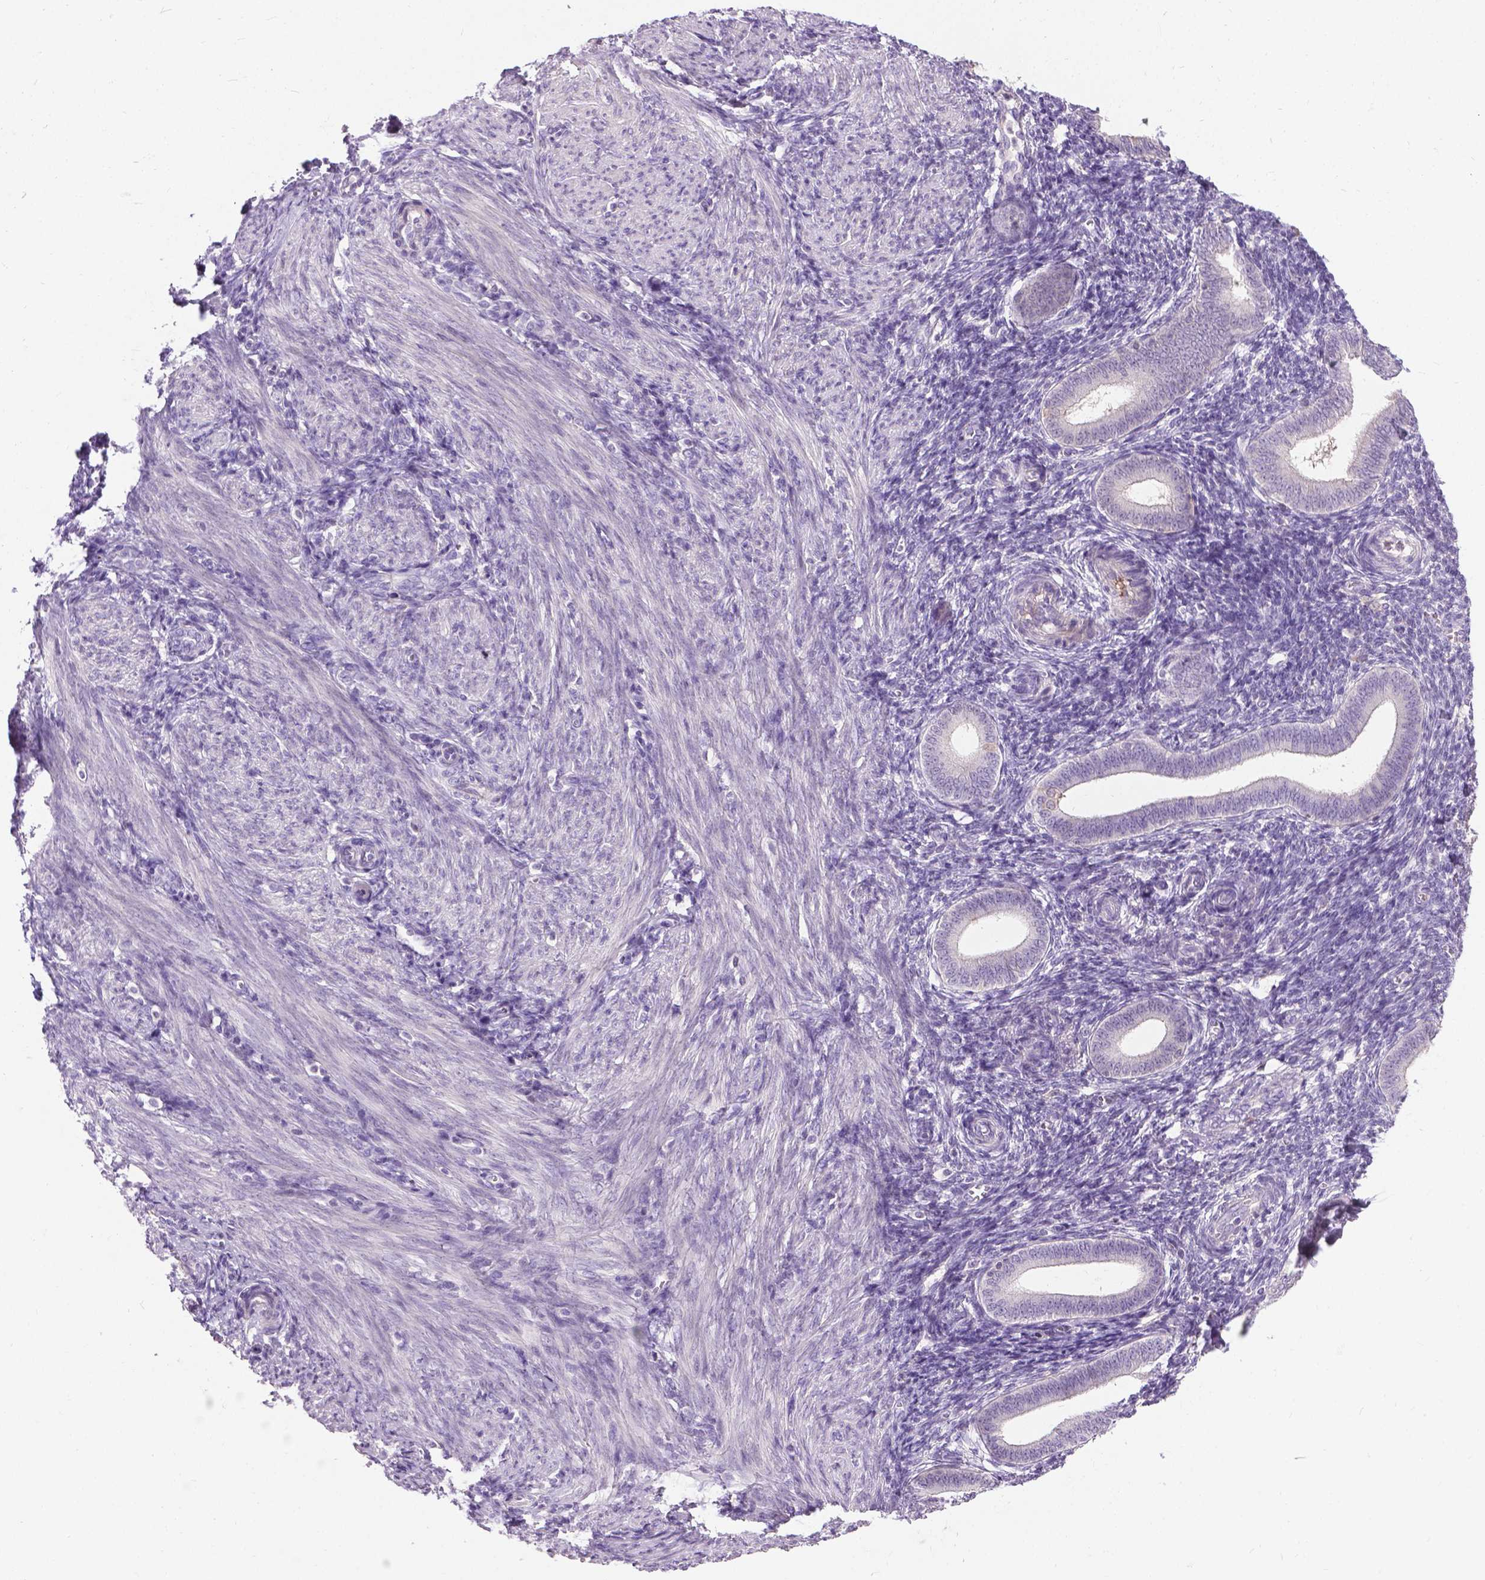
{"staining": {"intensity": "negative", "quantity": "none", "location": "none"}, "tissue": "endometrium", "cell_type": "Cells in endometrial stroma", "image_type": "normal", "snomed": [{"axis": "morphology", "description": "Normal tissue, NOS"}, {"axis": "topography", "description": "Endometrium"}], "caption": "High magnification brightfield microscopy of normal endometrium stained with DAB (3,3'-diaminobenzidine) (brown) and counterstained with hematoxylin (blue): cells in endometrial stroma show no significant staining.", "gene": "JAK3", "patient": {"sex": "female", "age": 25}}